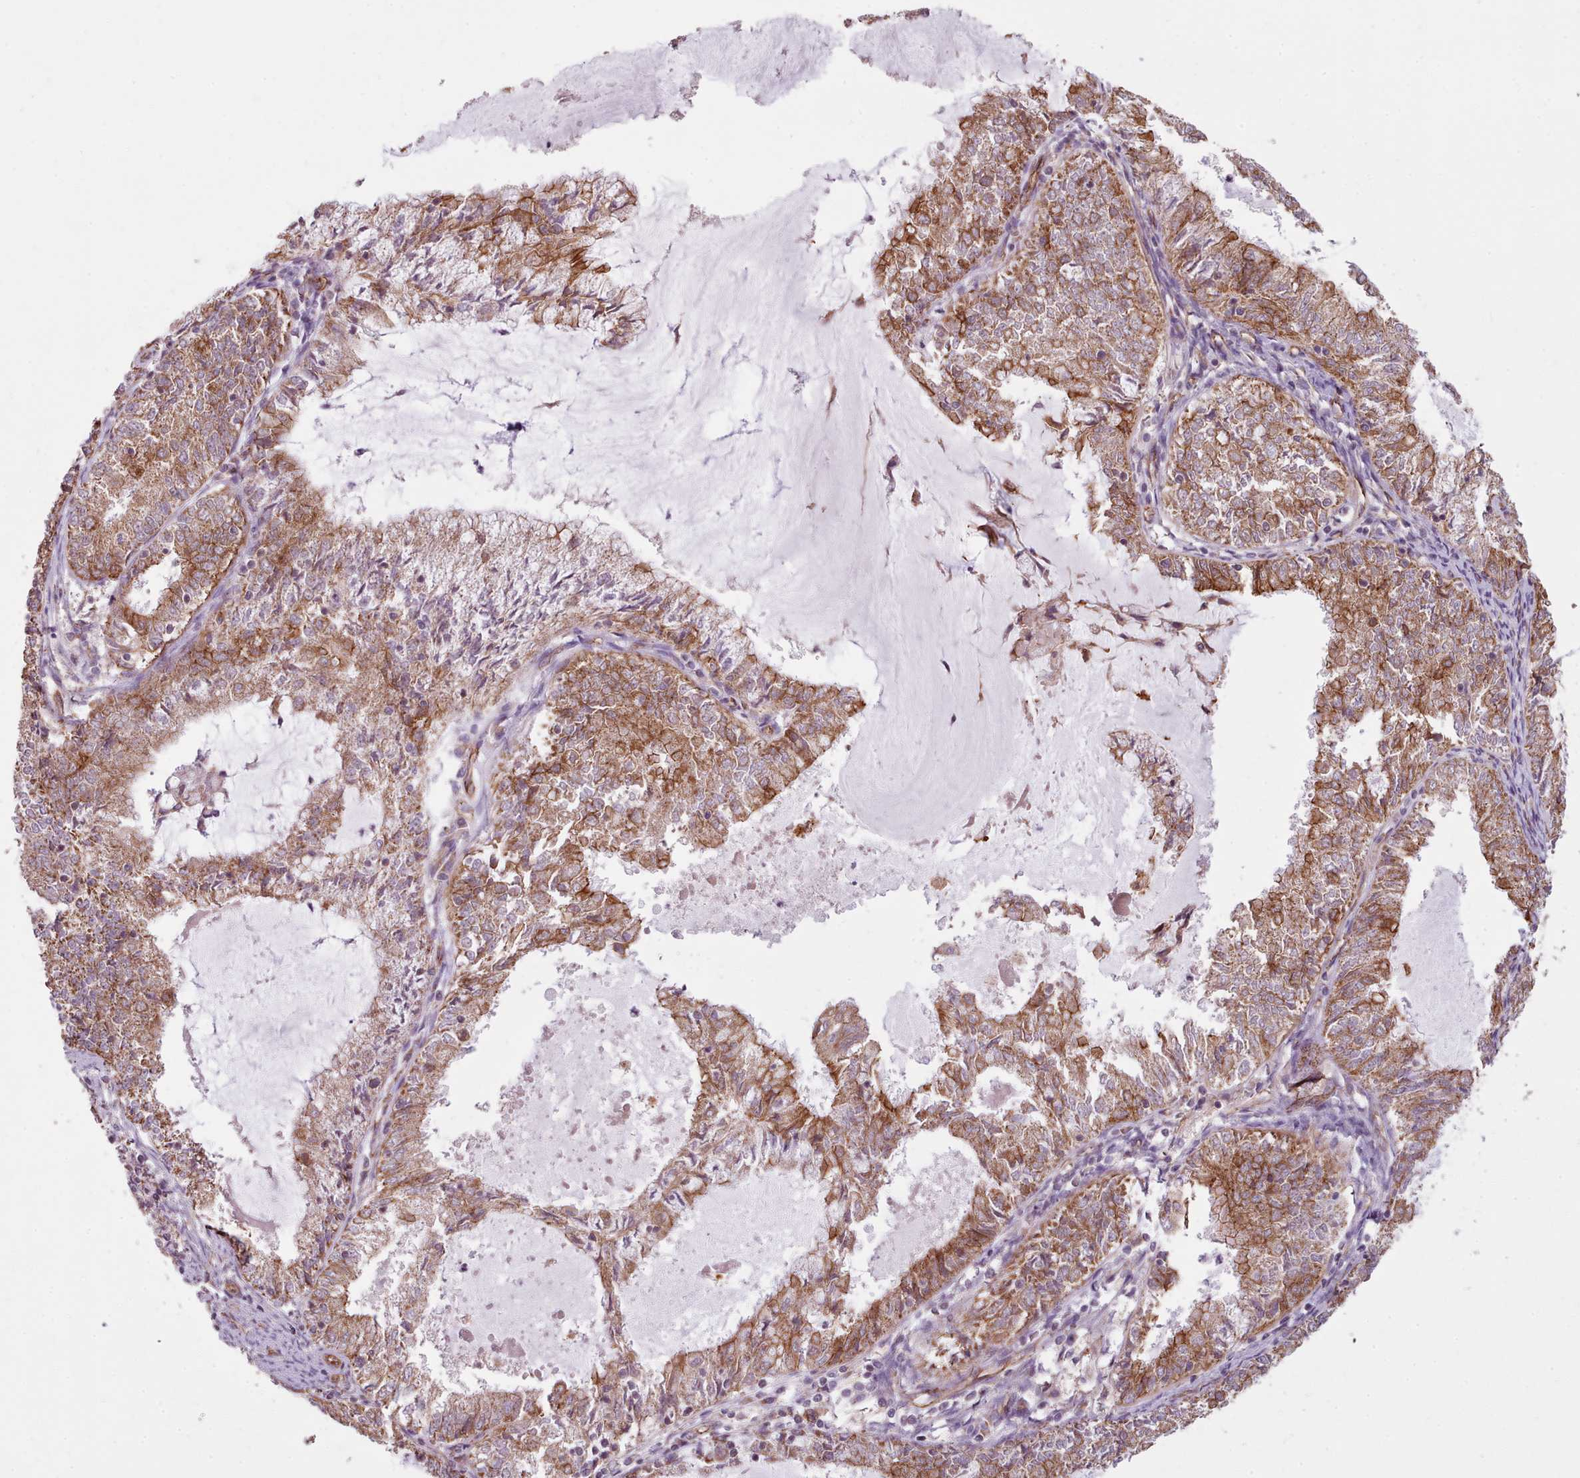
{"staining": {"intensity": "strong", "quantity": ">75%", "location": "cytoplasmic/membranous"}, "tissue": "endometrial cancer", "cell_type": "Tumor cells", "image_type": "cancer", "snomed": [{"axis": "morphology", "description": "Adenocarcinoma, NOS"}, {"axis": "topography", "description": "Endometrium"}], "caption": "Approximately >75% of tumor cells in human endometrial adenocarcinoma show strong cytoplasmic/membranous protein positivity as visualized by brown immunohistochemical staining.", "gene": "MRPL46", "patient": {"sex": "female", "age": 57}}